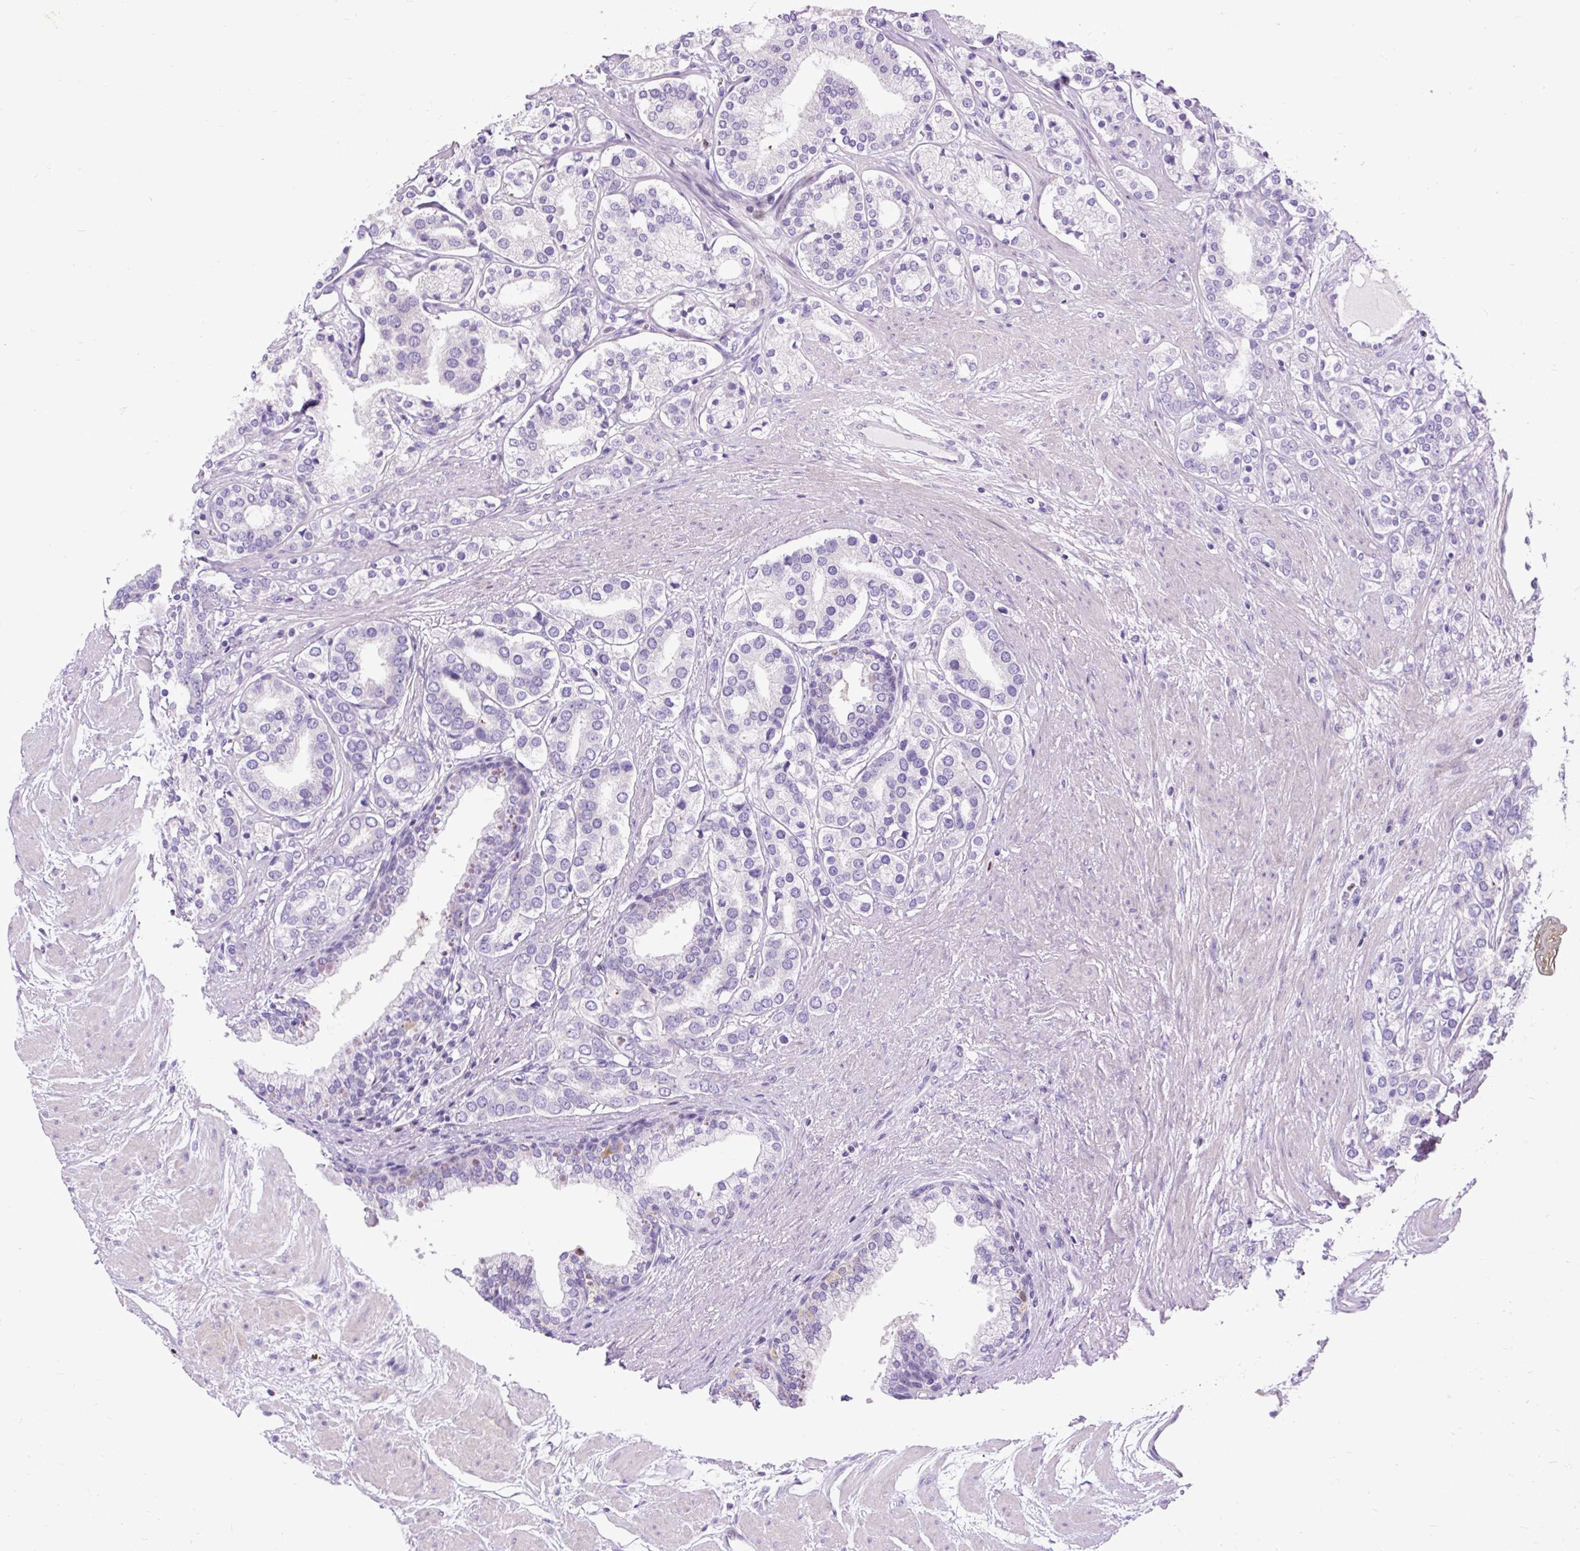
{"staining": {"intensity": "negative", "quantity": "none", "location": "none"}, "tissue": "prostate cancer", "cell_type": "Tumor cells", "image_type": "cancer", "snomed": [{"axis": "morphology", "description": "Adenocarcinoma, High grade"}, {"axis": "topography", "description": "Prostate"}], "caption": "The image shows no significant expression in tumor cells of prostate cancer (adenocarcinoma (high-grade)).", "gene": "SPC24", "patient": {"sex": "male", "age": 58}}